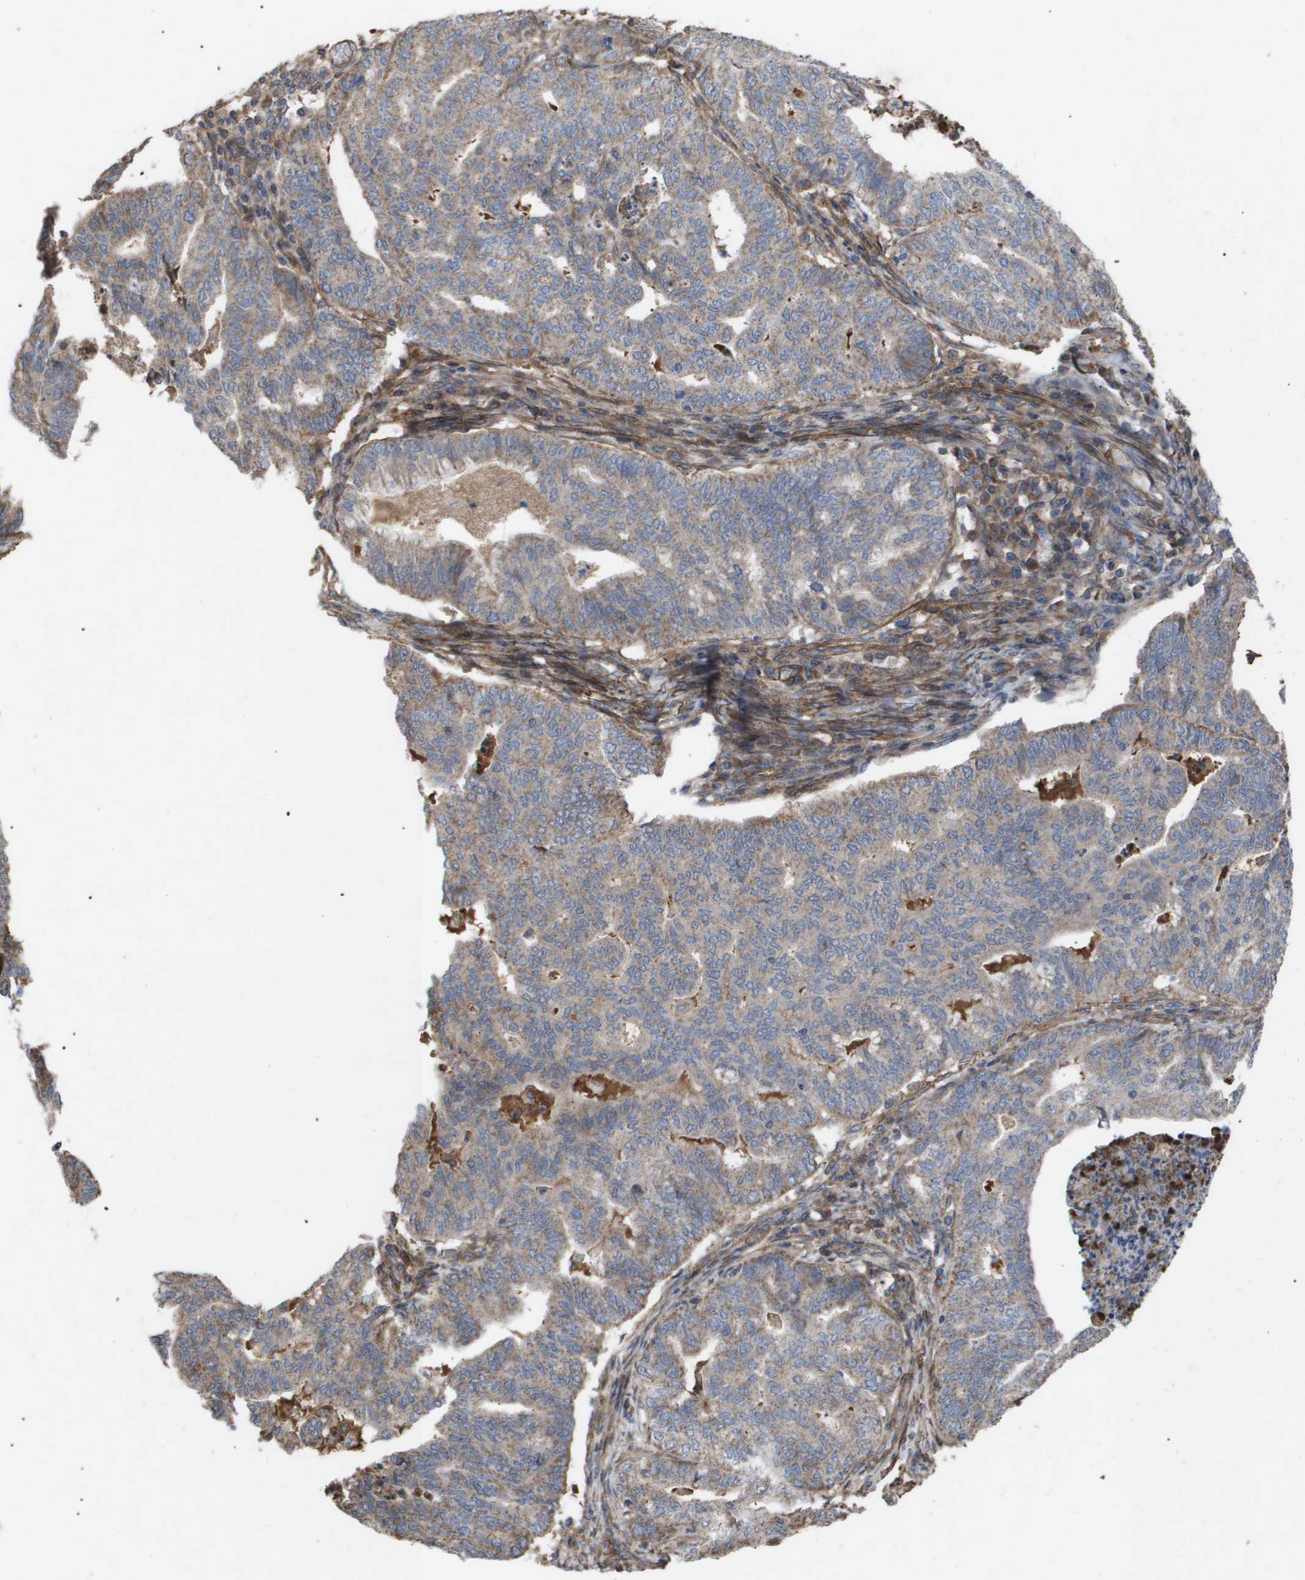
{"staining": {"intensity": "weak", "quantity": ">75%", "location": "cytoplasmic/membranous"}, "tissue": "endometrial cancer", "cell_type": "Tumor cells", "image_type": "cancer", "snomed": [{"axis": "morphology", "description": "Adenocarcinoma, NOS"}, {"axis": "topography", "description": "Endometrium"}], "caption": "Immunohistochemical staining of endometrial adenocarcinoma exhibits low levels of weak cytoplasmic/membranous protein staining in approximately >75% of tumor cells. Nuclei are stained in blue.", "gene": "TNS1", "patient": {"sex": "female", "age": 79}}